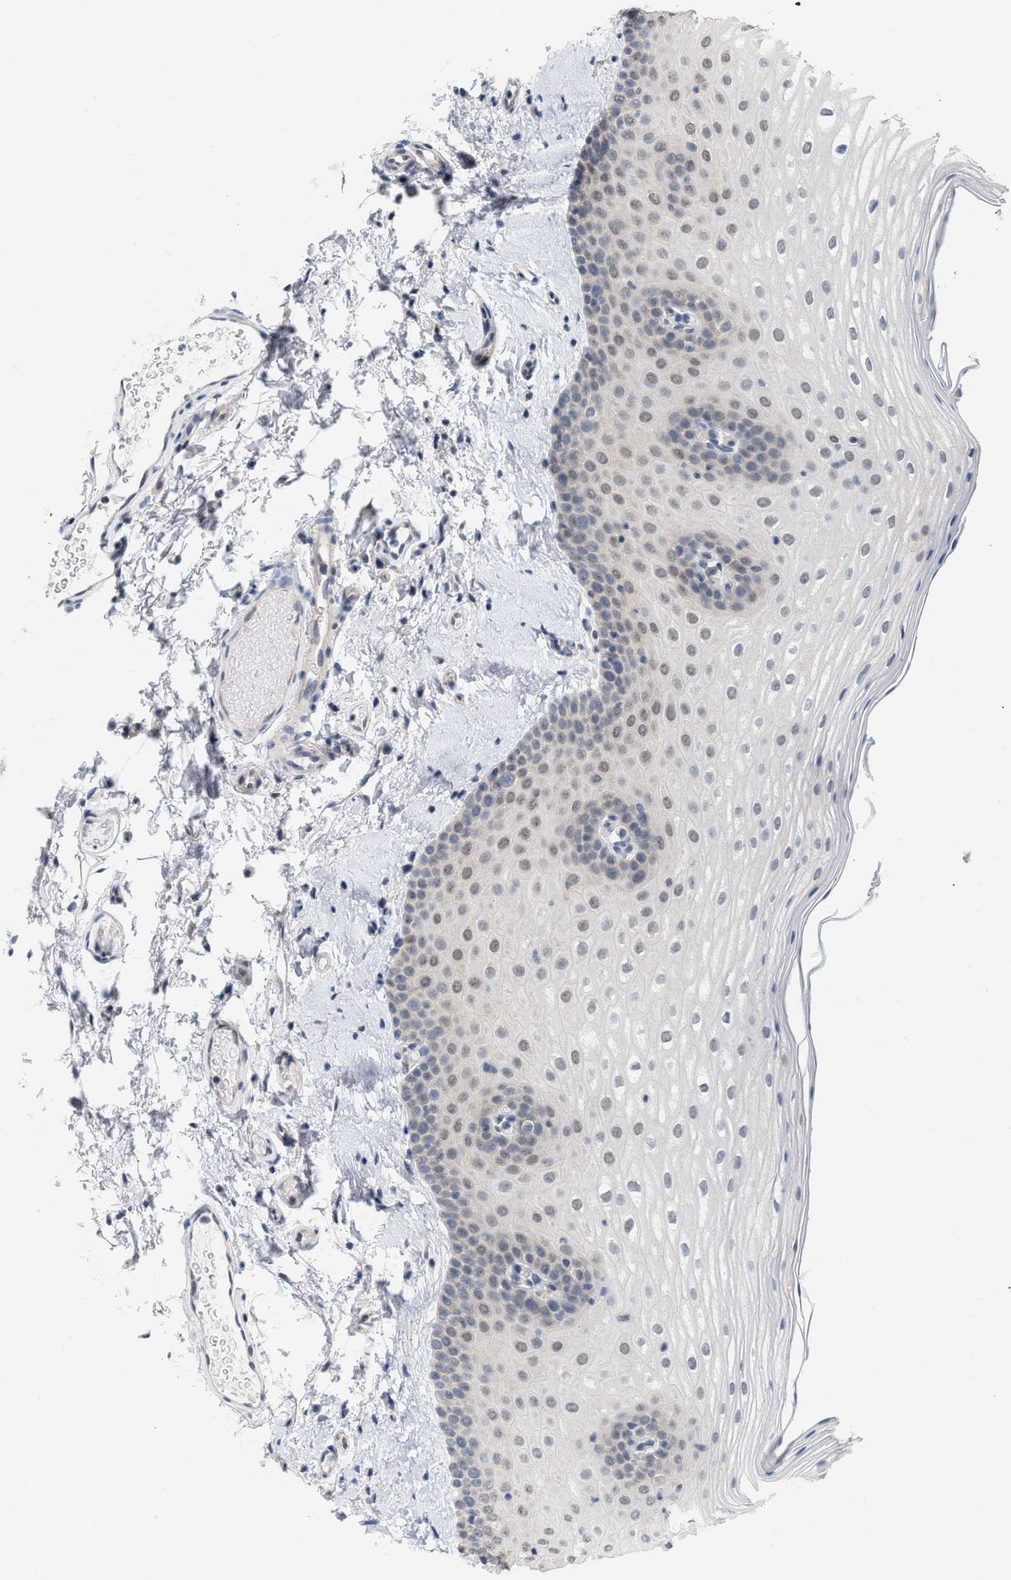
{"staining": {"intensity": "weak", "quantity": "25%-75%", "location": "nuclear"}, "tissue": "oral mucosa", "cell_type": "Squamous epithelial cells", "image_type": "normal", "snomed": [{"axis": "morphology", "description": "Normal tissue, NOS"}, {"axis": "topography", "description": "Skin"}, {"axis": "topography", "description": "Oral tissue"}], "caption": "A high-resolution image shows immunohistochemistry staining of unremarkable oral mucosa, which shows weak nuclear staining in about 25%-75% of squamous epithelial cells.", "gene": "RUVBL1", "patient": {"sex": "male", "age": 84}}